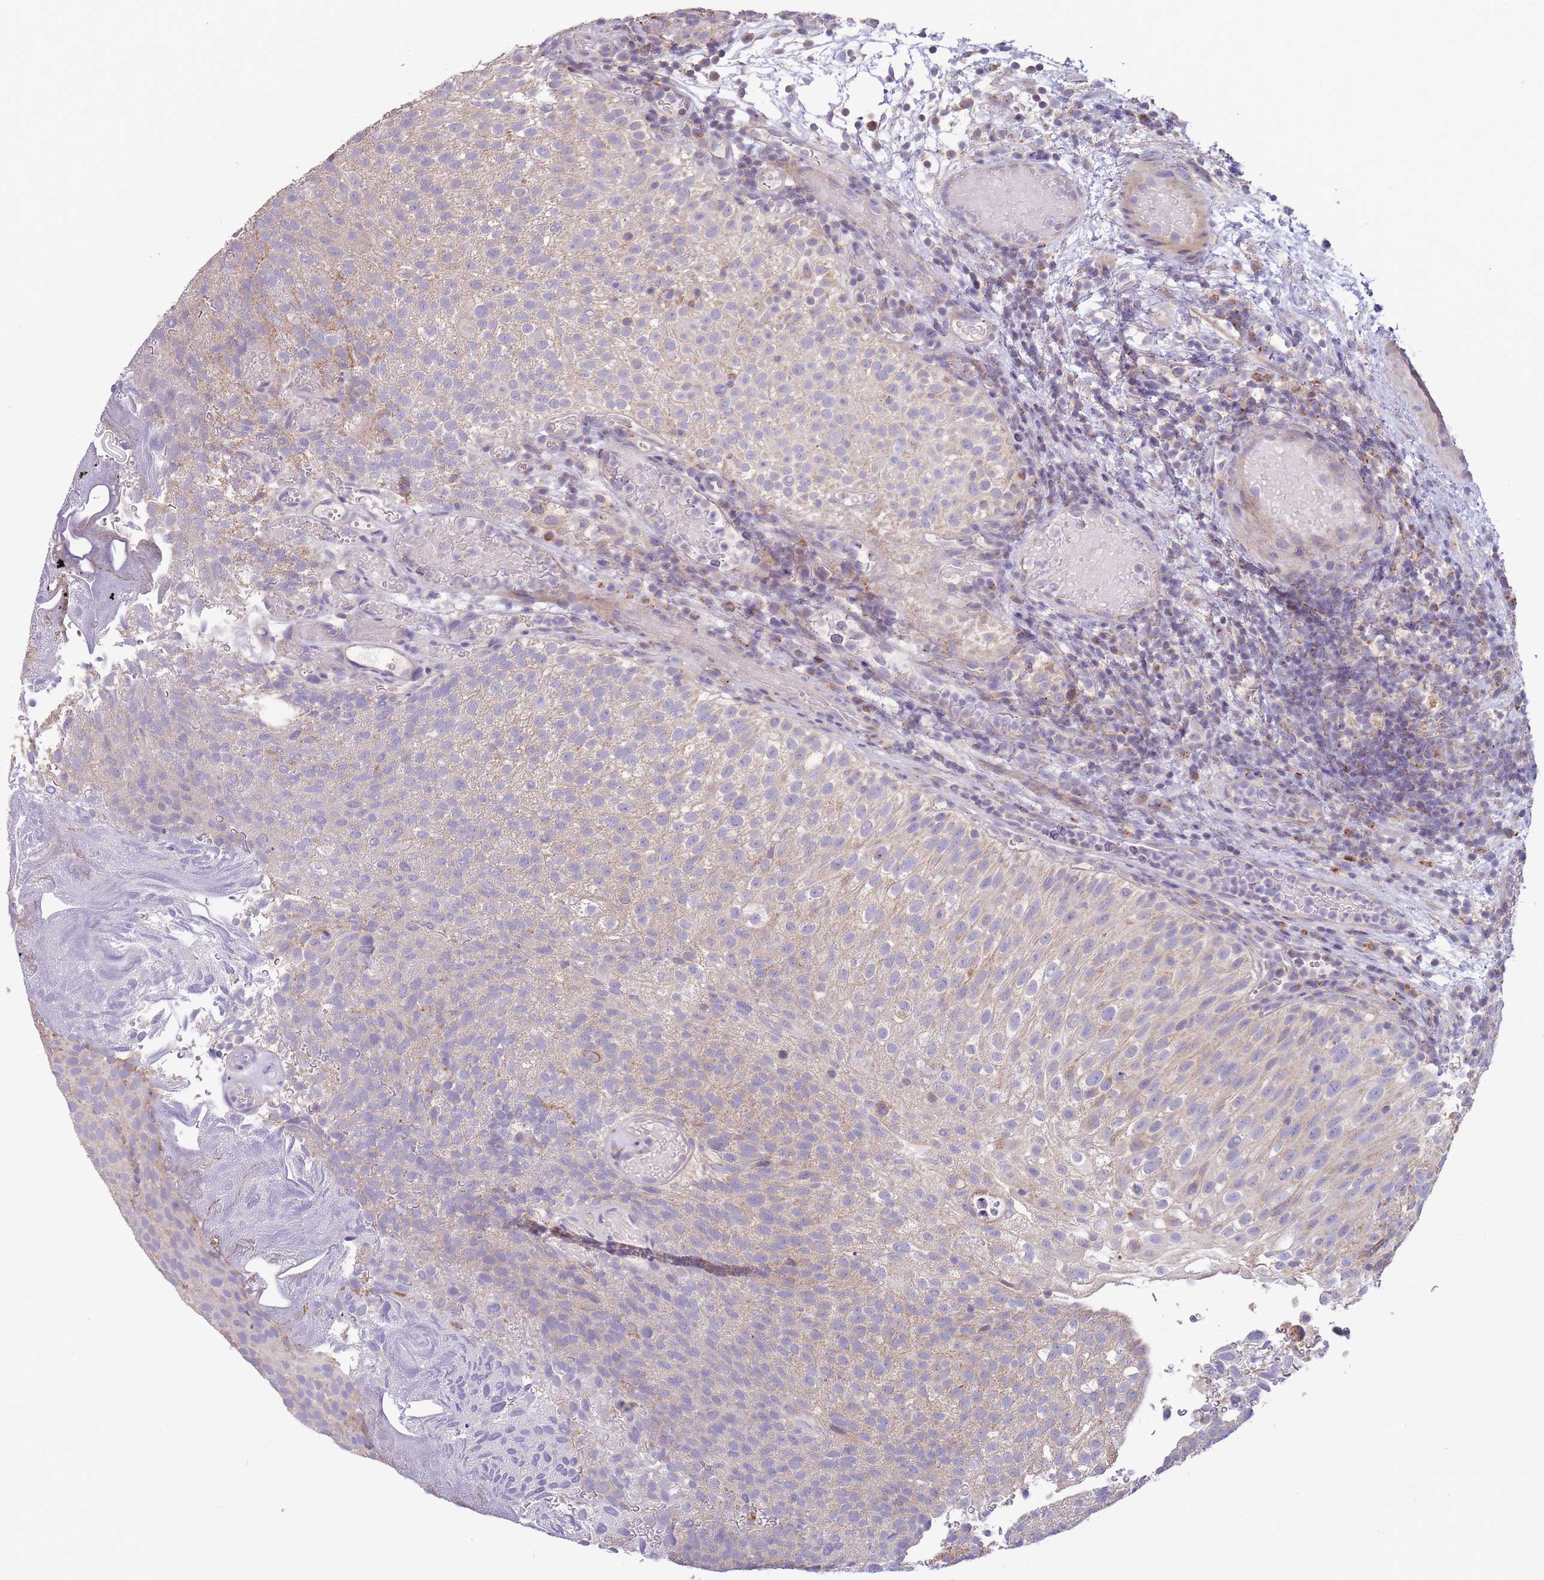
{"staining": {"intensity": "weak", "quantity": "<25%", "location": "cytoplasmic/membranous"}, "tissue": "urothelial cancer", "cell_type": "Tumor cells", "image_type": "cancer", "snomed": [{"axis": "morphology", "description": "Urothelial carcinoma, Low grade"}, {"axis": "topography", "description": "Urinary bladder"}], "caption": "This is an IHC photomicrograph of urothelial cancer. There is no expression in tumor cells.", "gene": "SLC25A42", "patient": {"sex": "male", "age": 78}}